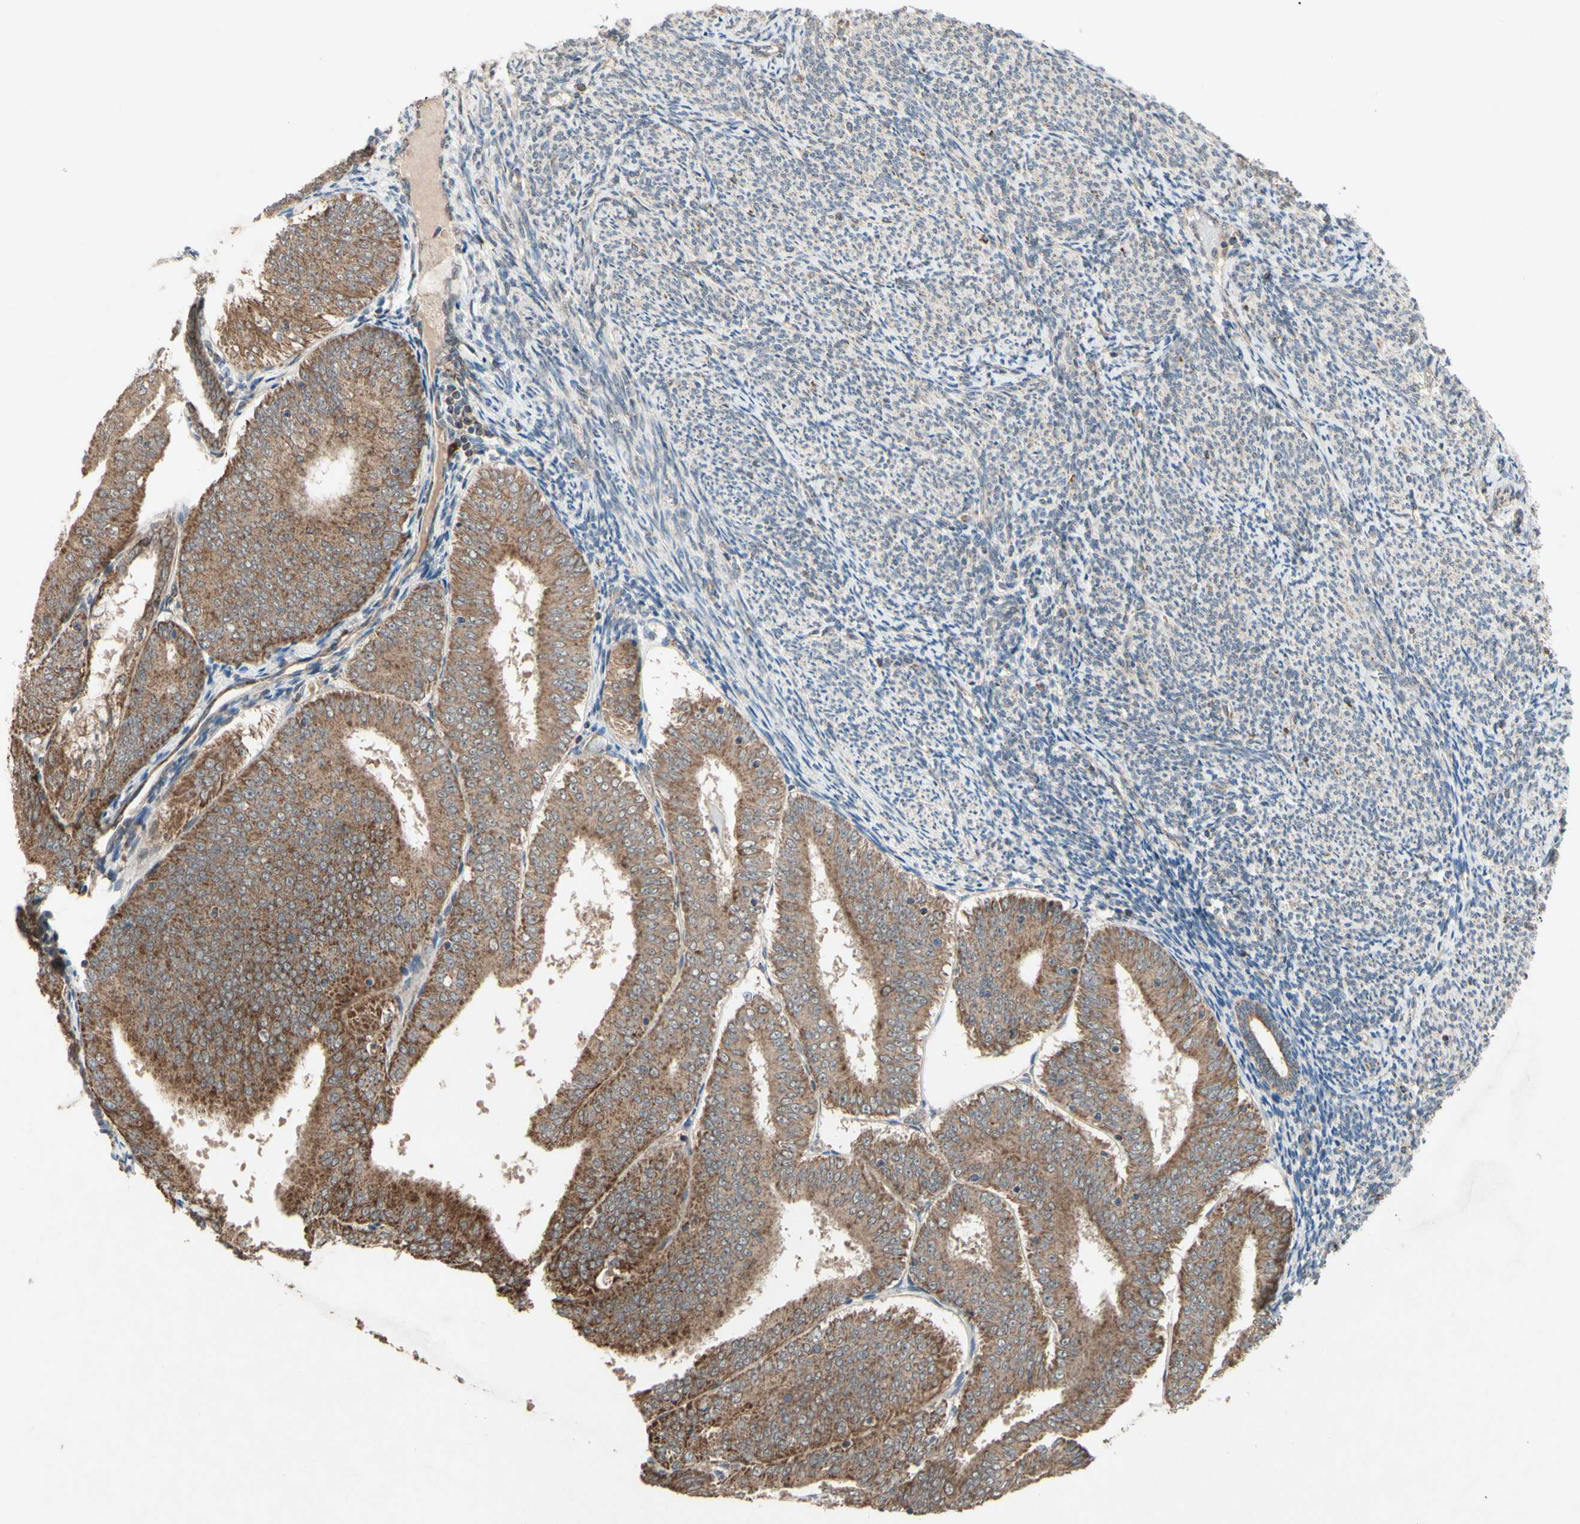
{"staining": {"intensity": "moderate", "quantity": ">75%", "location": "cytoplasmic/membranous"}, "tissue": "endometrial cancer", "cell_type": "Tumor cells", "image_type": "cancer", "snomed": [{"axis": "morphology", "description": "Adenocarcinoma, NOS"}, {"axis": "topography", "description": "Endometrium"}], "caption": "Endometrial cancer (adenocarcinoma) was stained to show a protein in brown. There is medium levels of moderate cytoplasmic/membranous positivity in about >75% of tumor cells.", "gene": "CD164", "patient": {"sex": "female", "age": 63}}